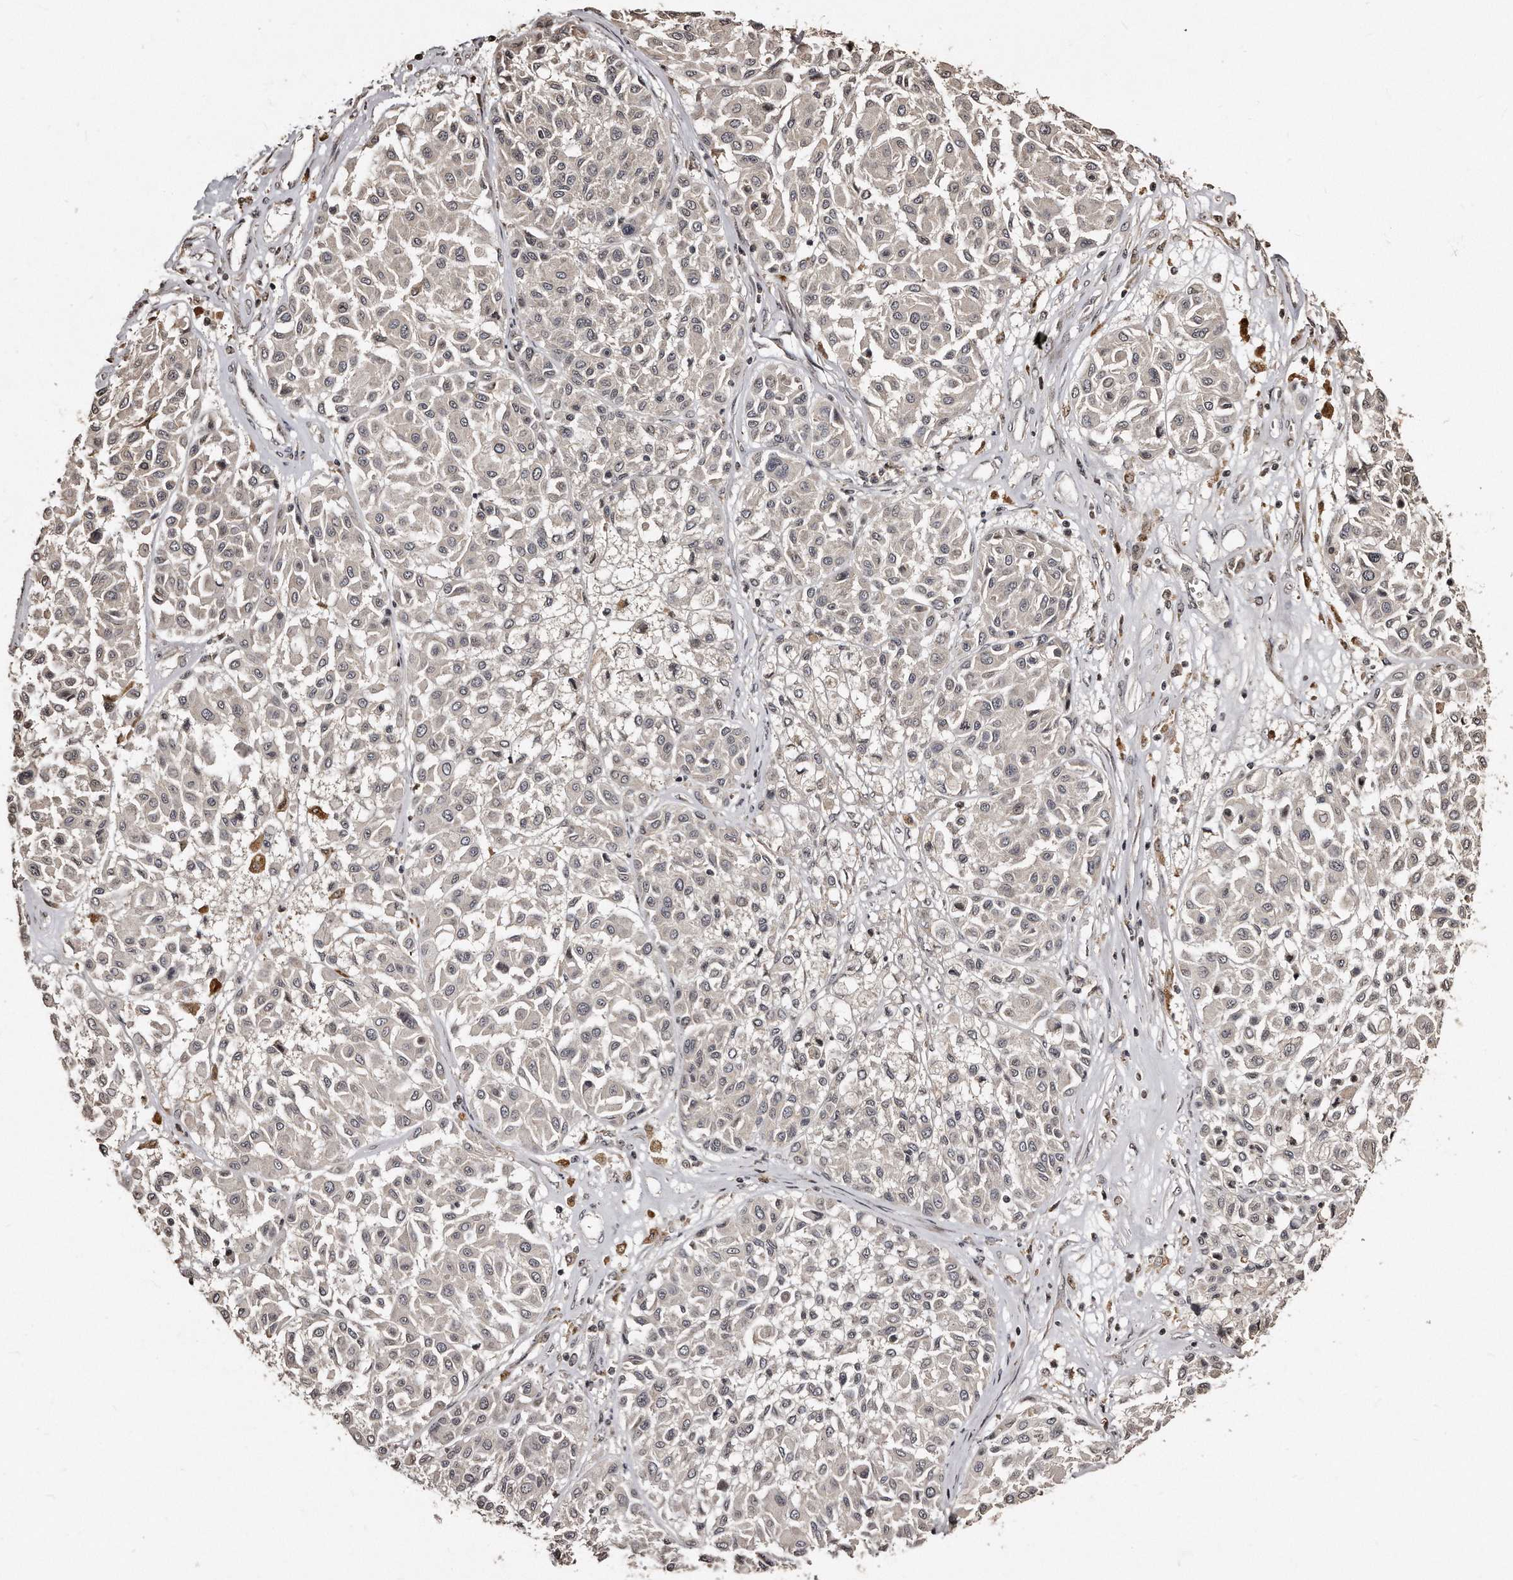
{"staining": {"intensity": "negative", "quantity": "none", "location": "none"}, "tissue": "melanoma", "cell_type": "Tumor cells", "image_type": "cancer", "snomed": [{"axis": "morphology", "description": "Malignant melanoma, Metastatic site"}, {"axis": "topography", "description": "Soft tissue"}], "caption": "Malignant melanoma (metastatic site) was stained to show a protein in brown. There is no significant expression in tumor cells. (DAB (3,3'-diaminobenzidine) immunohistochemistry visualized using brightfield microscopy, high magnification).", "gene": "TSHR", "patient": {"sex": "male", "age": 41}}